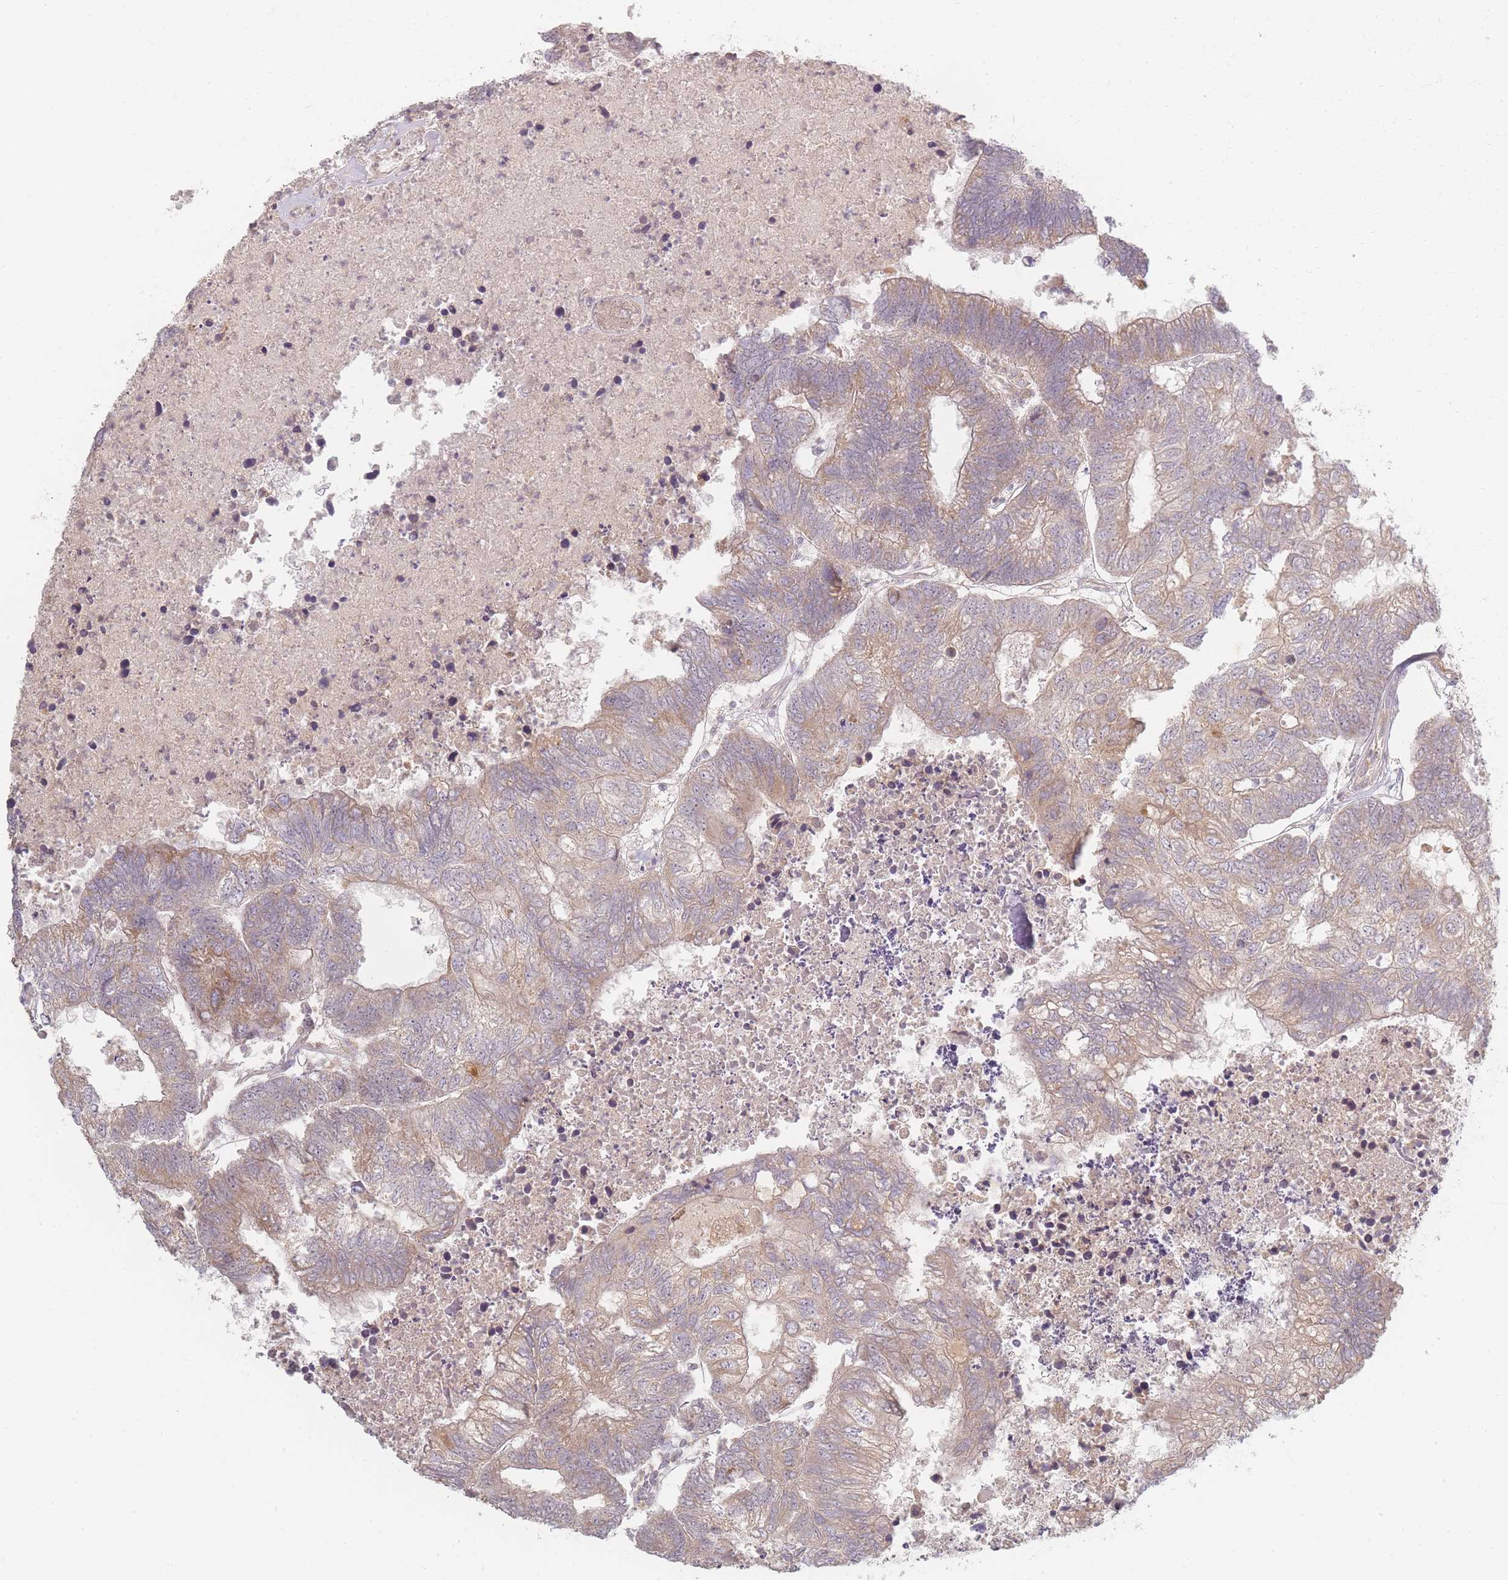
{"staining": {"intensity": "weak", "quantity": "25%-75%", "location": "cytoplasmic/membranous"}, "tissue": "colorectal cancer", "cell_type": "Tumor cells", "image_type": "cancer", "snomed": [{"axis": "morphology", "description": "Adenocarcinoma, NOS"}, {"axis": "topography", "description": "Colon"}], "caption": "Colorectal cancer (adenocarcinoma) tissue shows weak cytoplasmic/membranous expression in approximately 25%-75% of tumor cells", "gene": "MRPS6", "patient": {"sex": "female", "age": 48}}